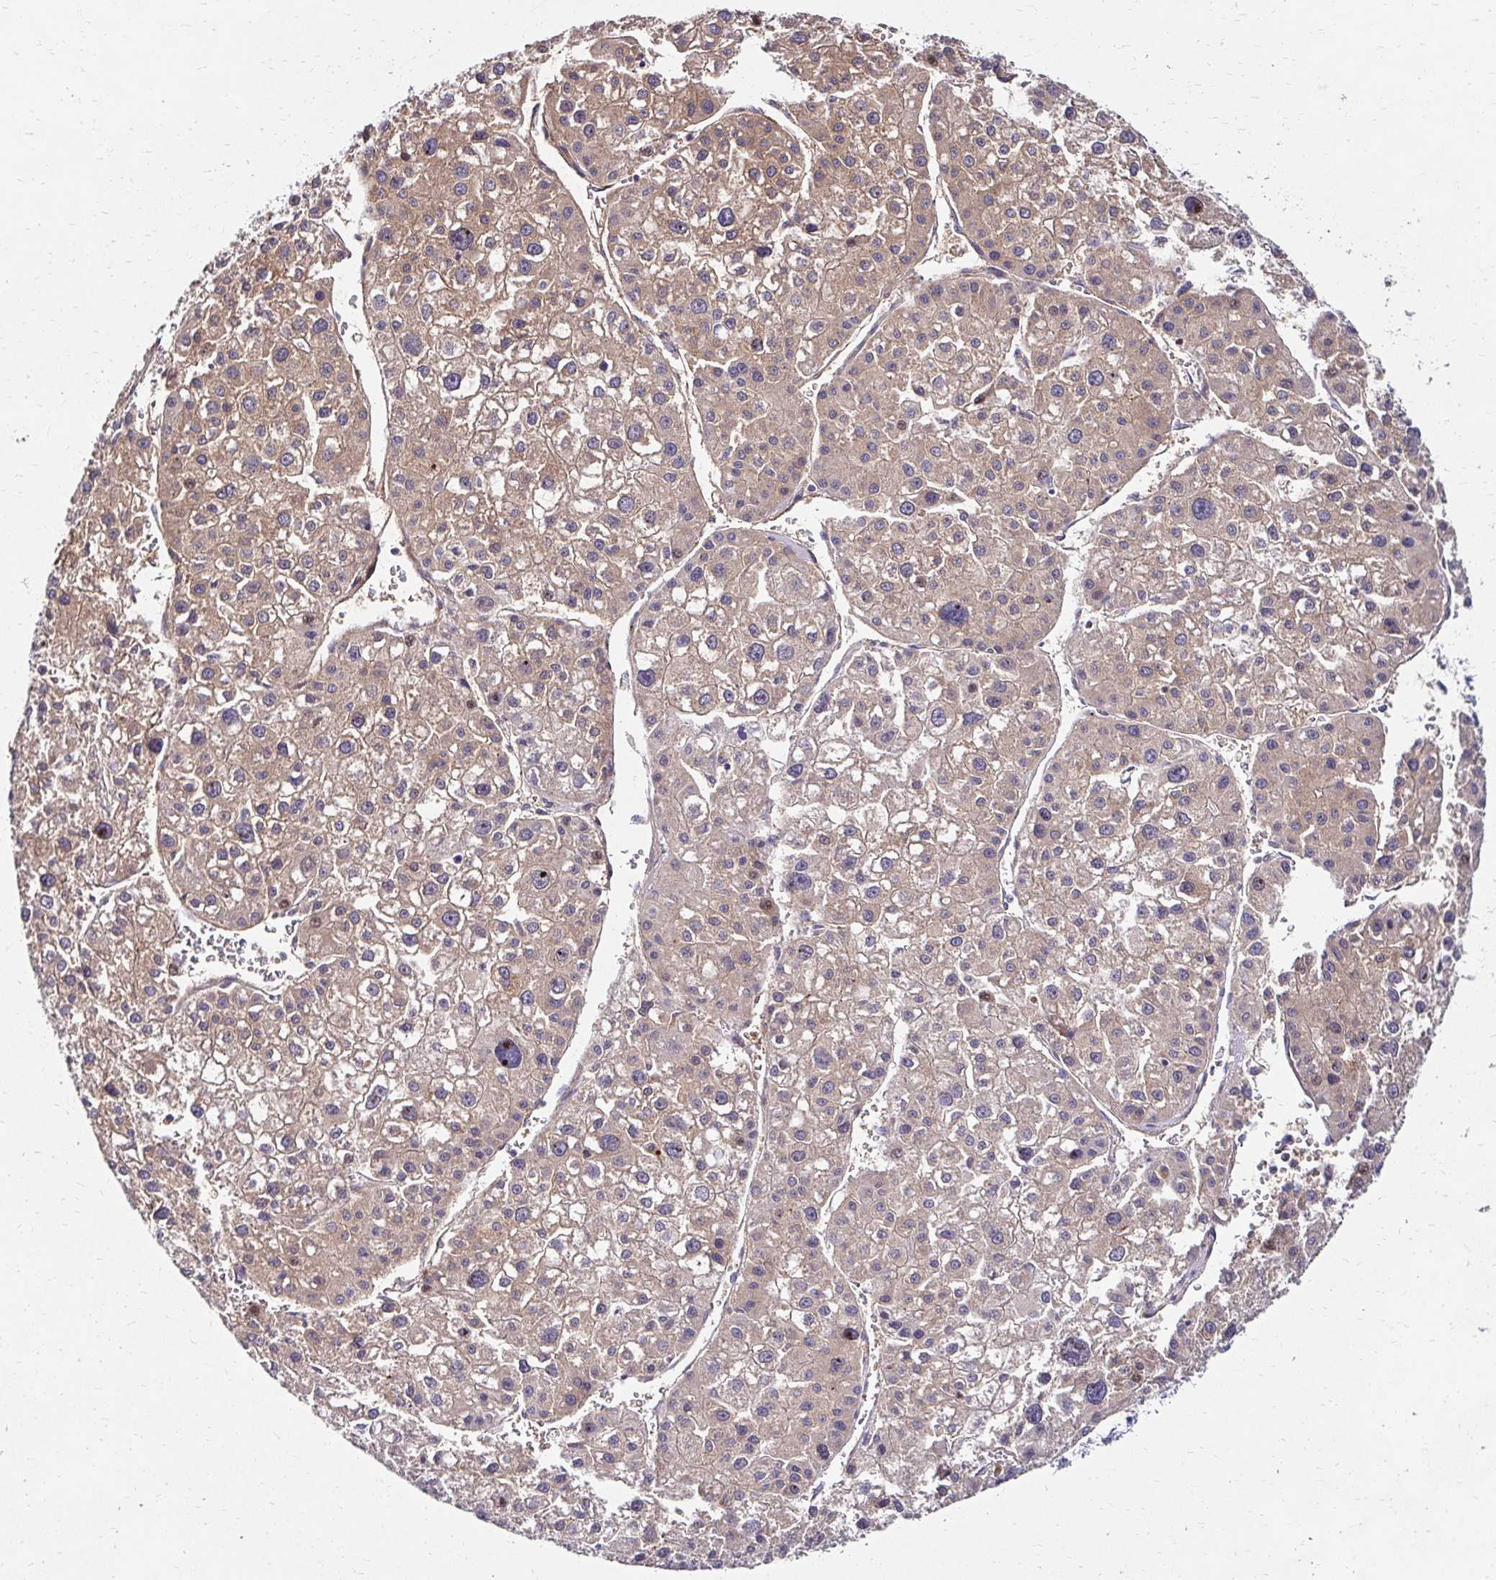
{"staining": {"intensity": "moderate", "quantity": ">75%", "location": "cytoplasmic/membranous"}, "tissue": "liver cancer", "cell_type": "Tumor cells", "image_type": "cancer", "snomed": [{"axis": "morphology", "description": "Carcinoma, Hepatocellular, NOS"}, {"axis": "topography", "description": "Liver"}], "caption": "The histopathology image demonstrates a brown stain indicating the presence of a protein in the cytoplasmic/membranous of tumor cells in liver cancer (hepatocellular carcinoma). (DAB (3,3'-diaminobenzidine) IHC with brightfield microscopy, high magnification).", "gene": "IDUA", "patient": {"sex": "male", "age": 73}}